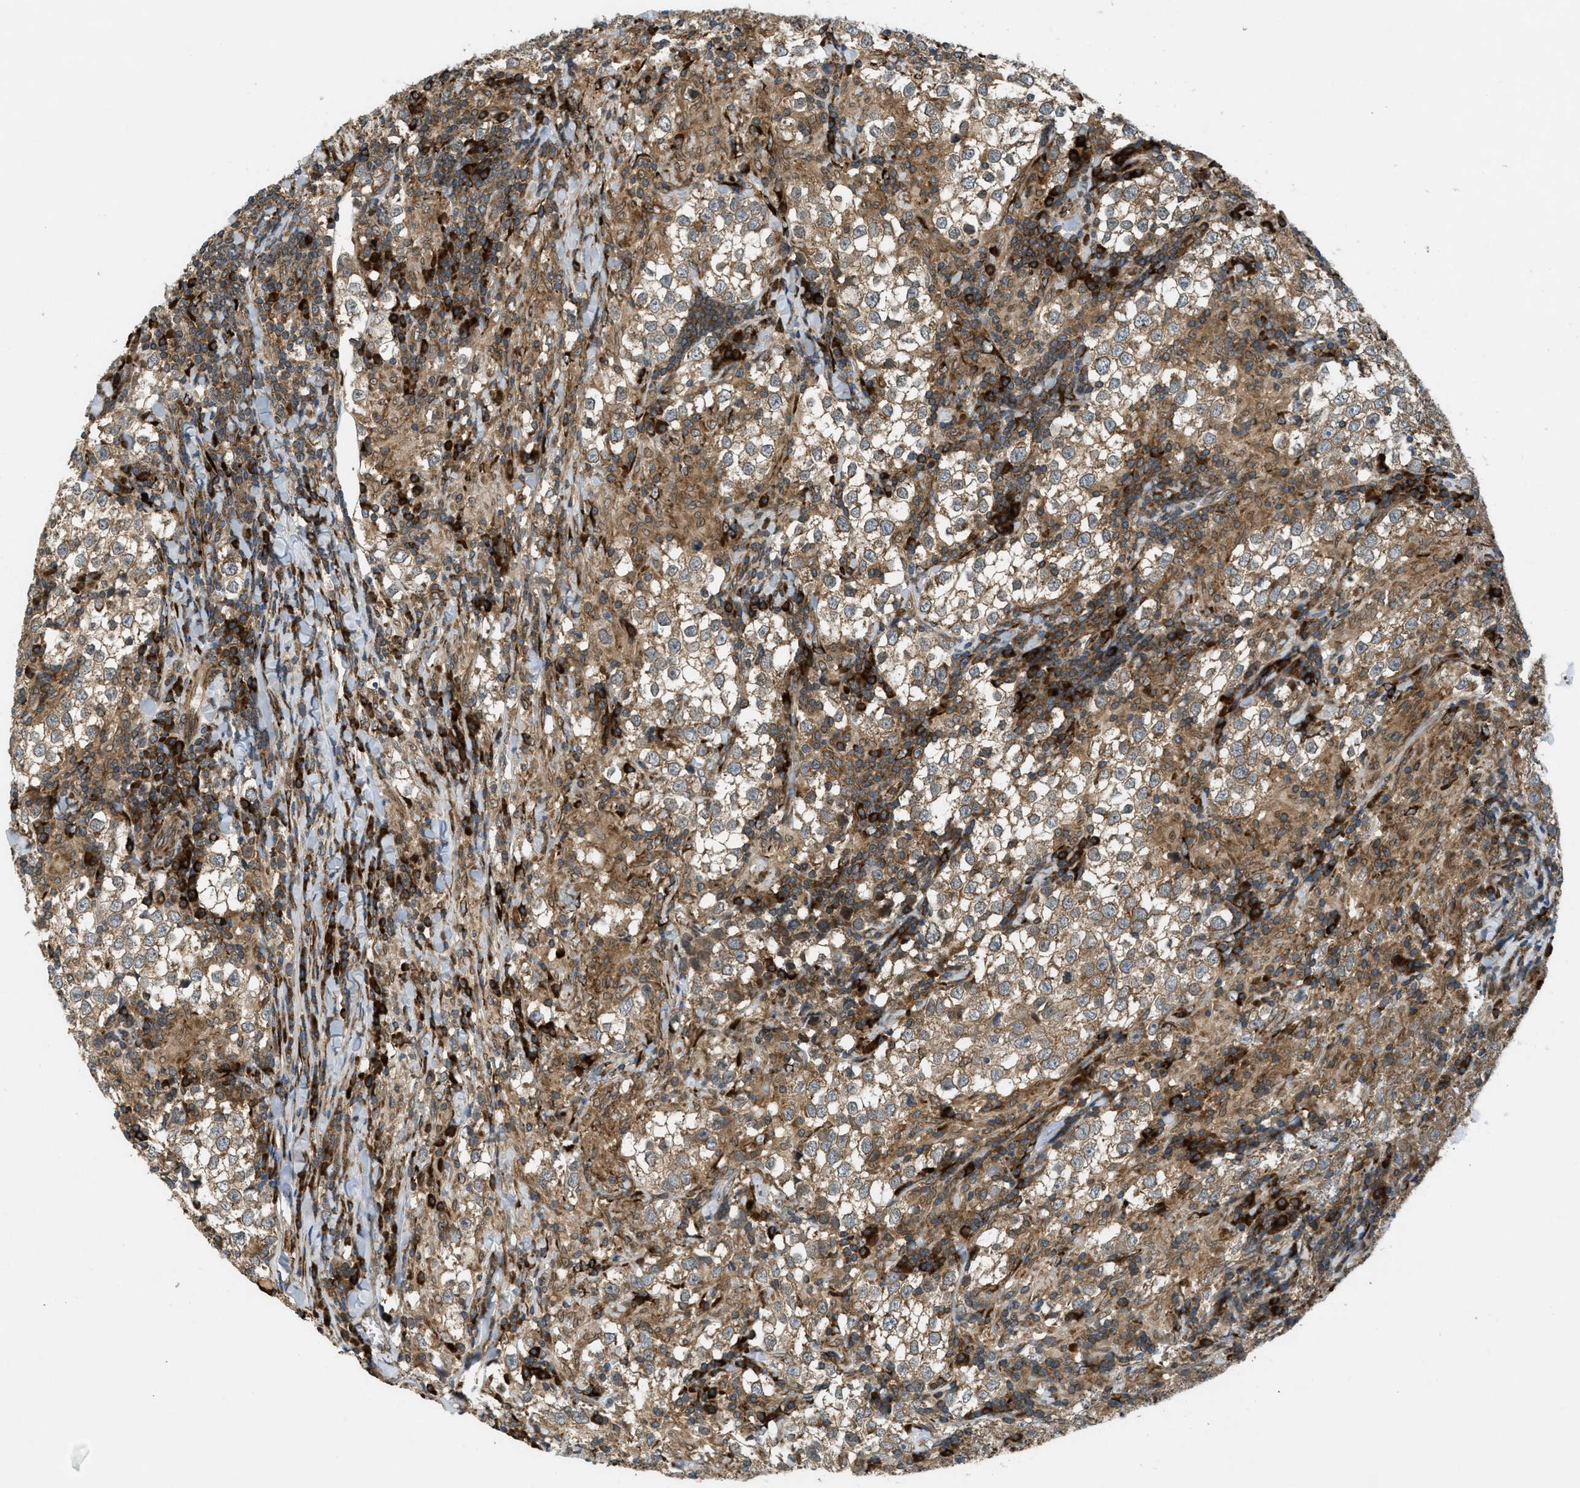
{"staining": {"intensity": "weak", "quantity": ">75%", "location": "cytoplasmic/membranous"}, "tissue": "testis cancer", "cell_type": "Tumor cells", "image_type": "cancer", "snomed": [{"axis": "morphology", "description": "Seminoma, NOS"}, {"axis": "morphology", "description": "Carcinoma, Embryonal, NOS"}, {"axis": "topography", "description": "Testis"}], "caption": "Human testis cancer (seminoma) stained for a protein (brown) shows weak cytoplasmic/membranous positive positivity in approximately >75% of tumor cells.", "gene": "PCDH18", "patient": {"sex": "male", "age": 36}}